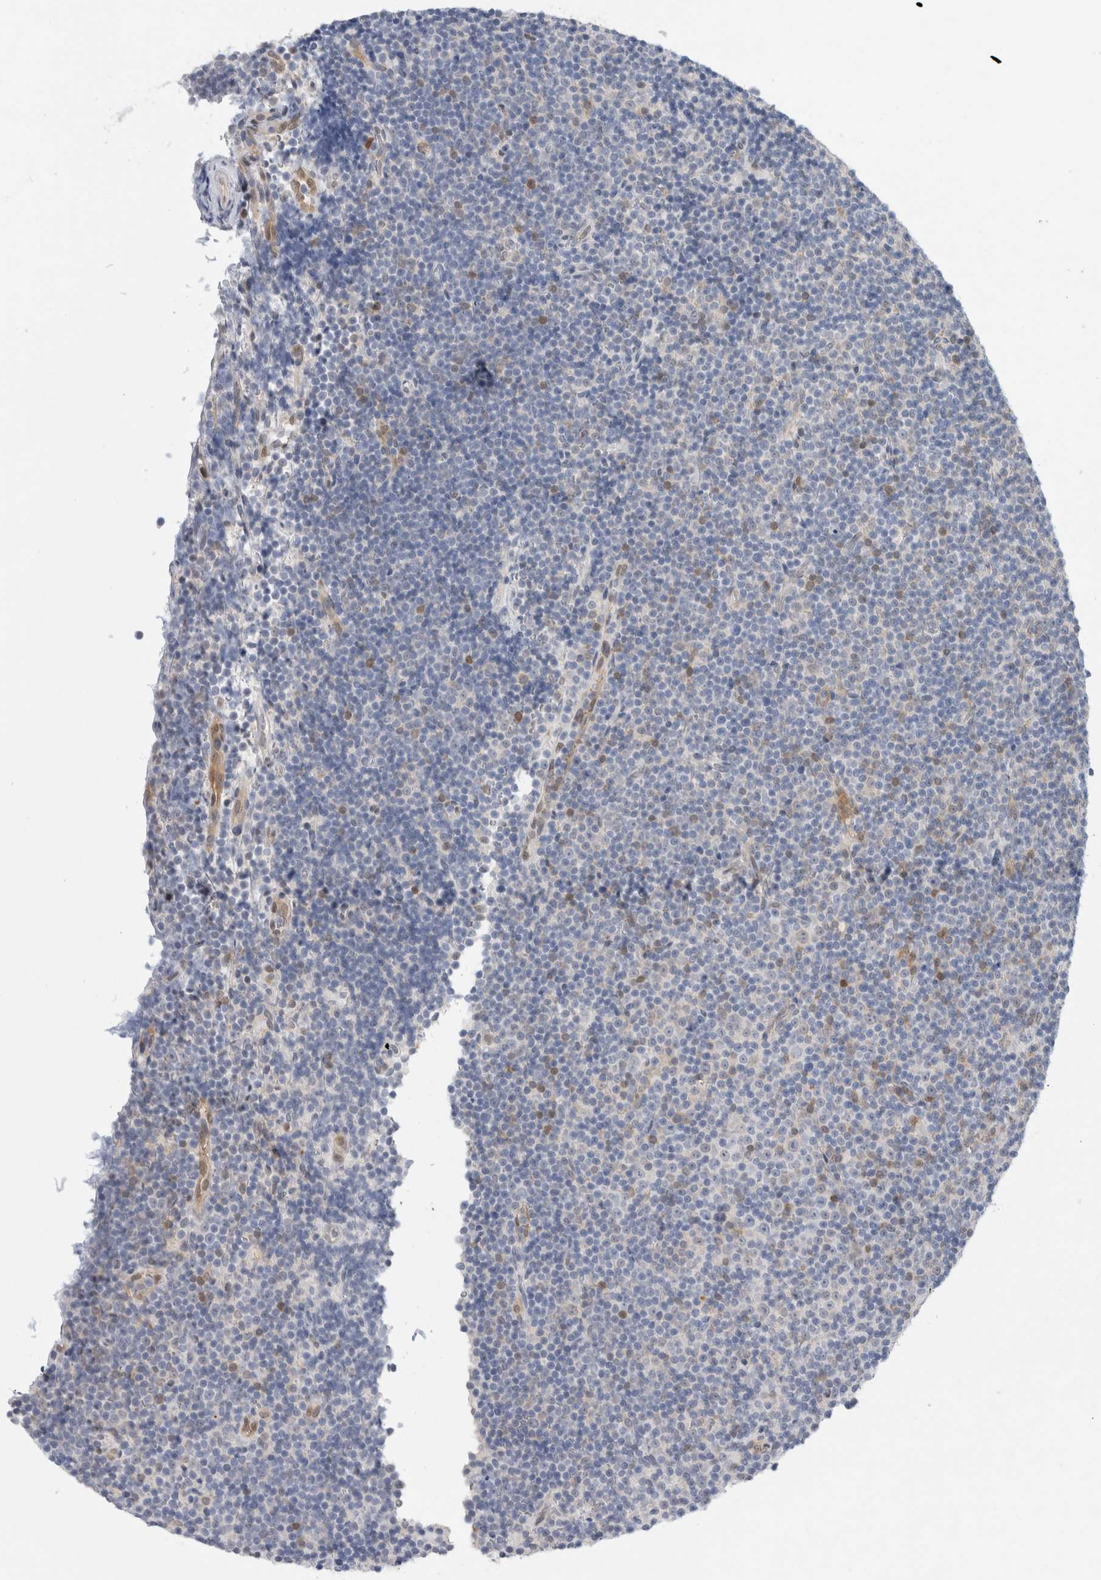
{"staining": {"intensity": "negative", "quantity": "none", "location": "none"}, "tissue": "lymphoma", "cell_type": "Tumor cells", "image_type": "cancer", "snomed": [{"axis": "morphology", "description": "Malignant lymphoma, non-Hodgkin's type, Low grade"}, {"axis": "topography", "description": "Lymph node"}], "caption": "IHC of human lymphoma demonstrates no expression in tumor cells.", "gene": "CASP6", "patient": {"sex": "female", "age": 67}}